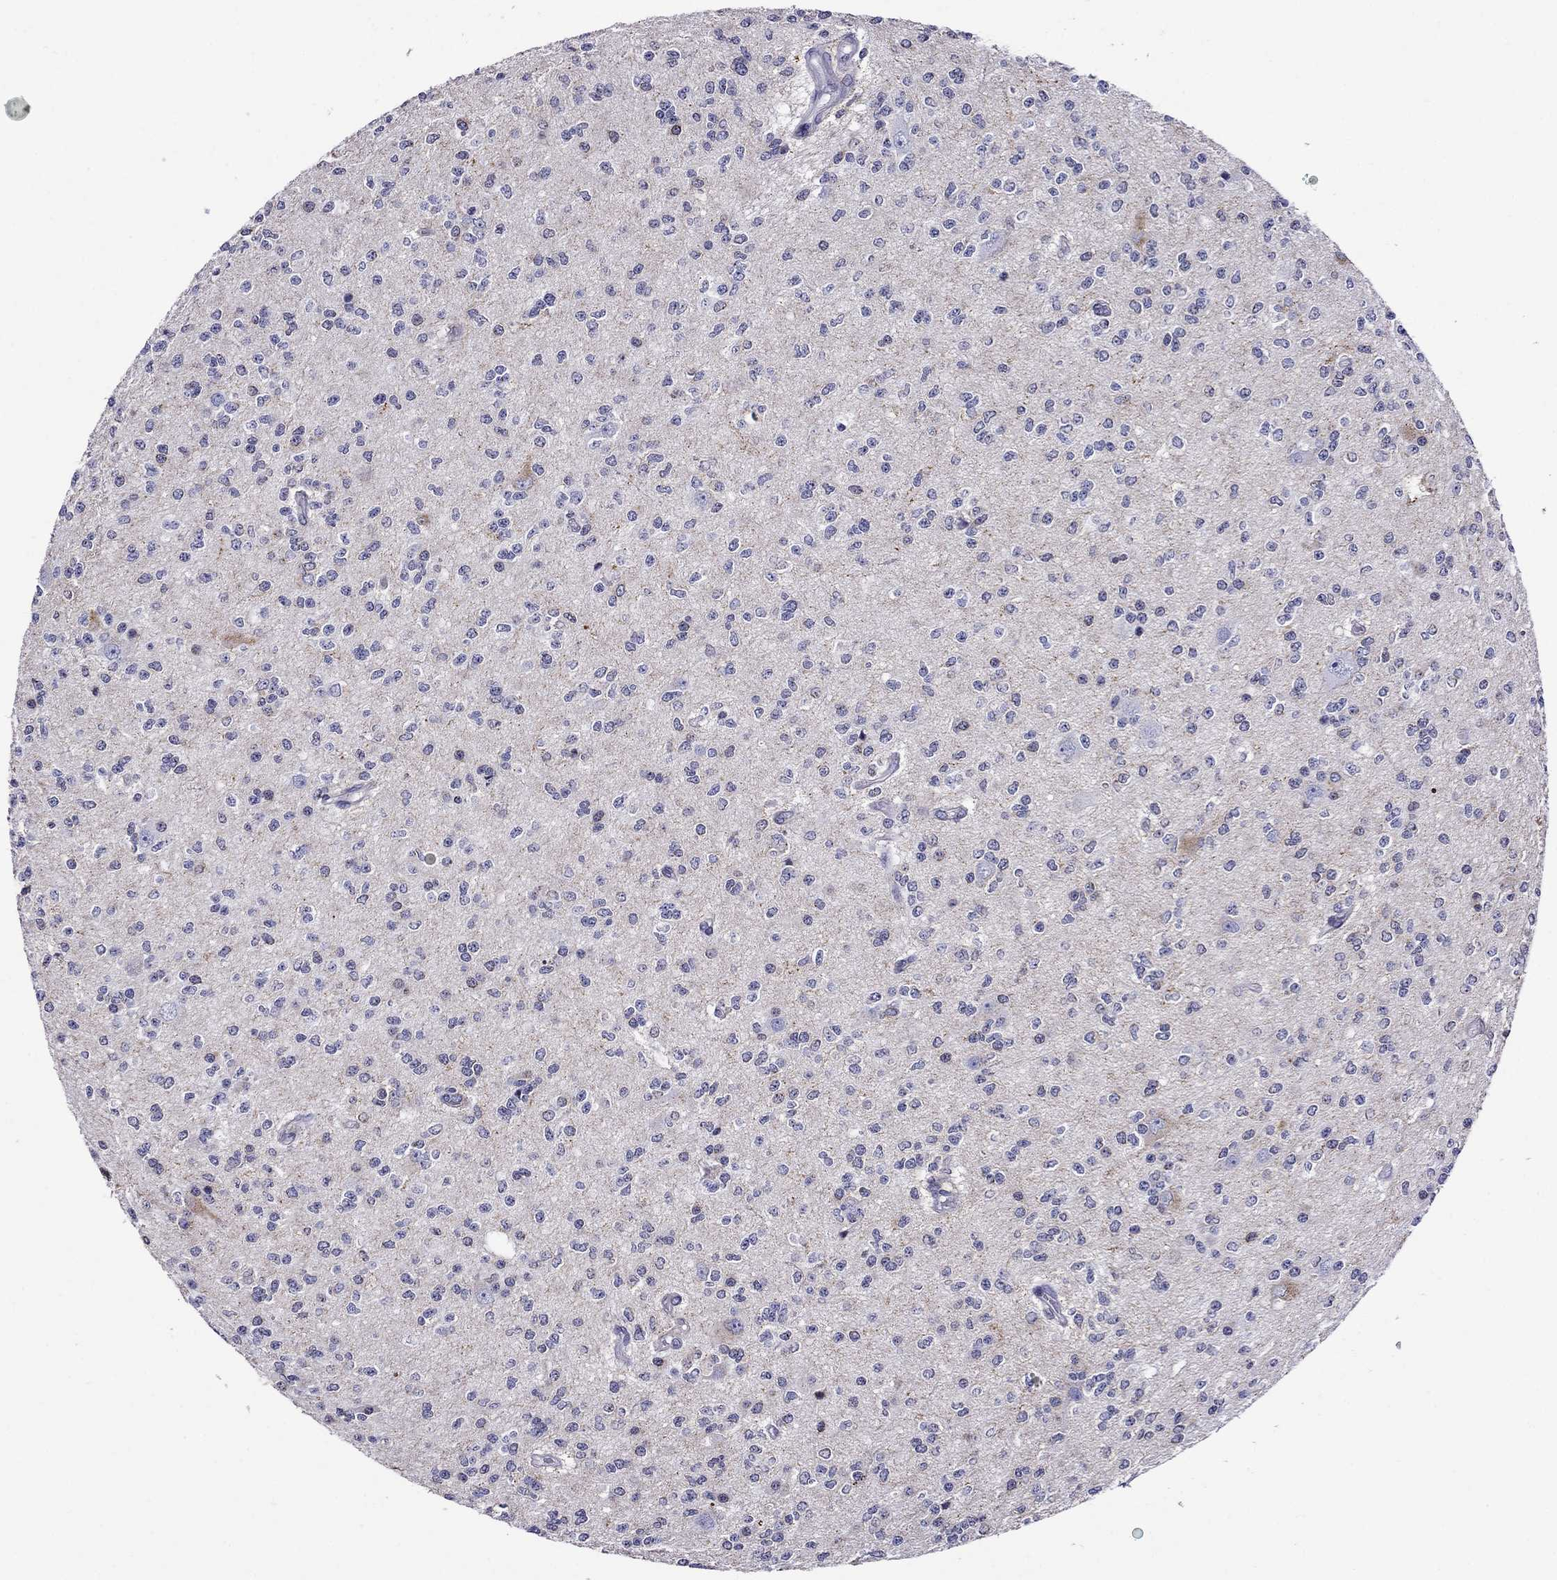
{"staining": {"intensity": "negative", "quantity": "none", "location": "none"}, "tissue": "glioma", "cell_type": "Tumor cells", "image_type": "cancer", "snomed": [{"axis": "morphology", "description": "Glioma, malignant, Low grade"}, {"axis": "topography", "description": "Brain"}], "caption": "Micrograph shows no protein positivity in tumor cells of low-grade glioma (malignant) tissue. Brightfield microscopy of IHC stained with DAB (brown) and hematoxylin (blue), captured at high magnification.", "gene": "SCG2", "patient": {"sex": "male", "age": 67}}